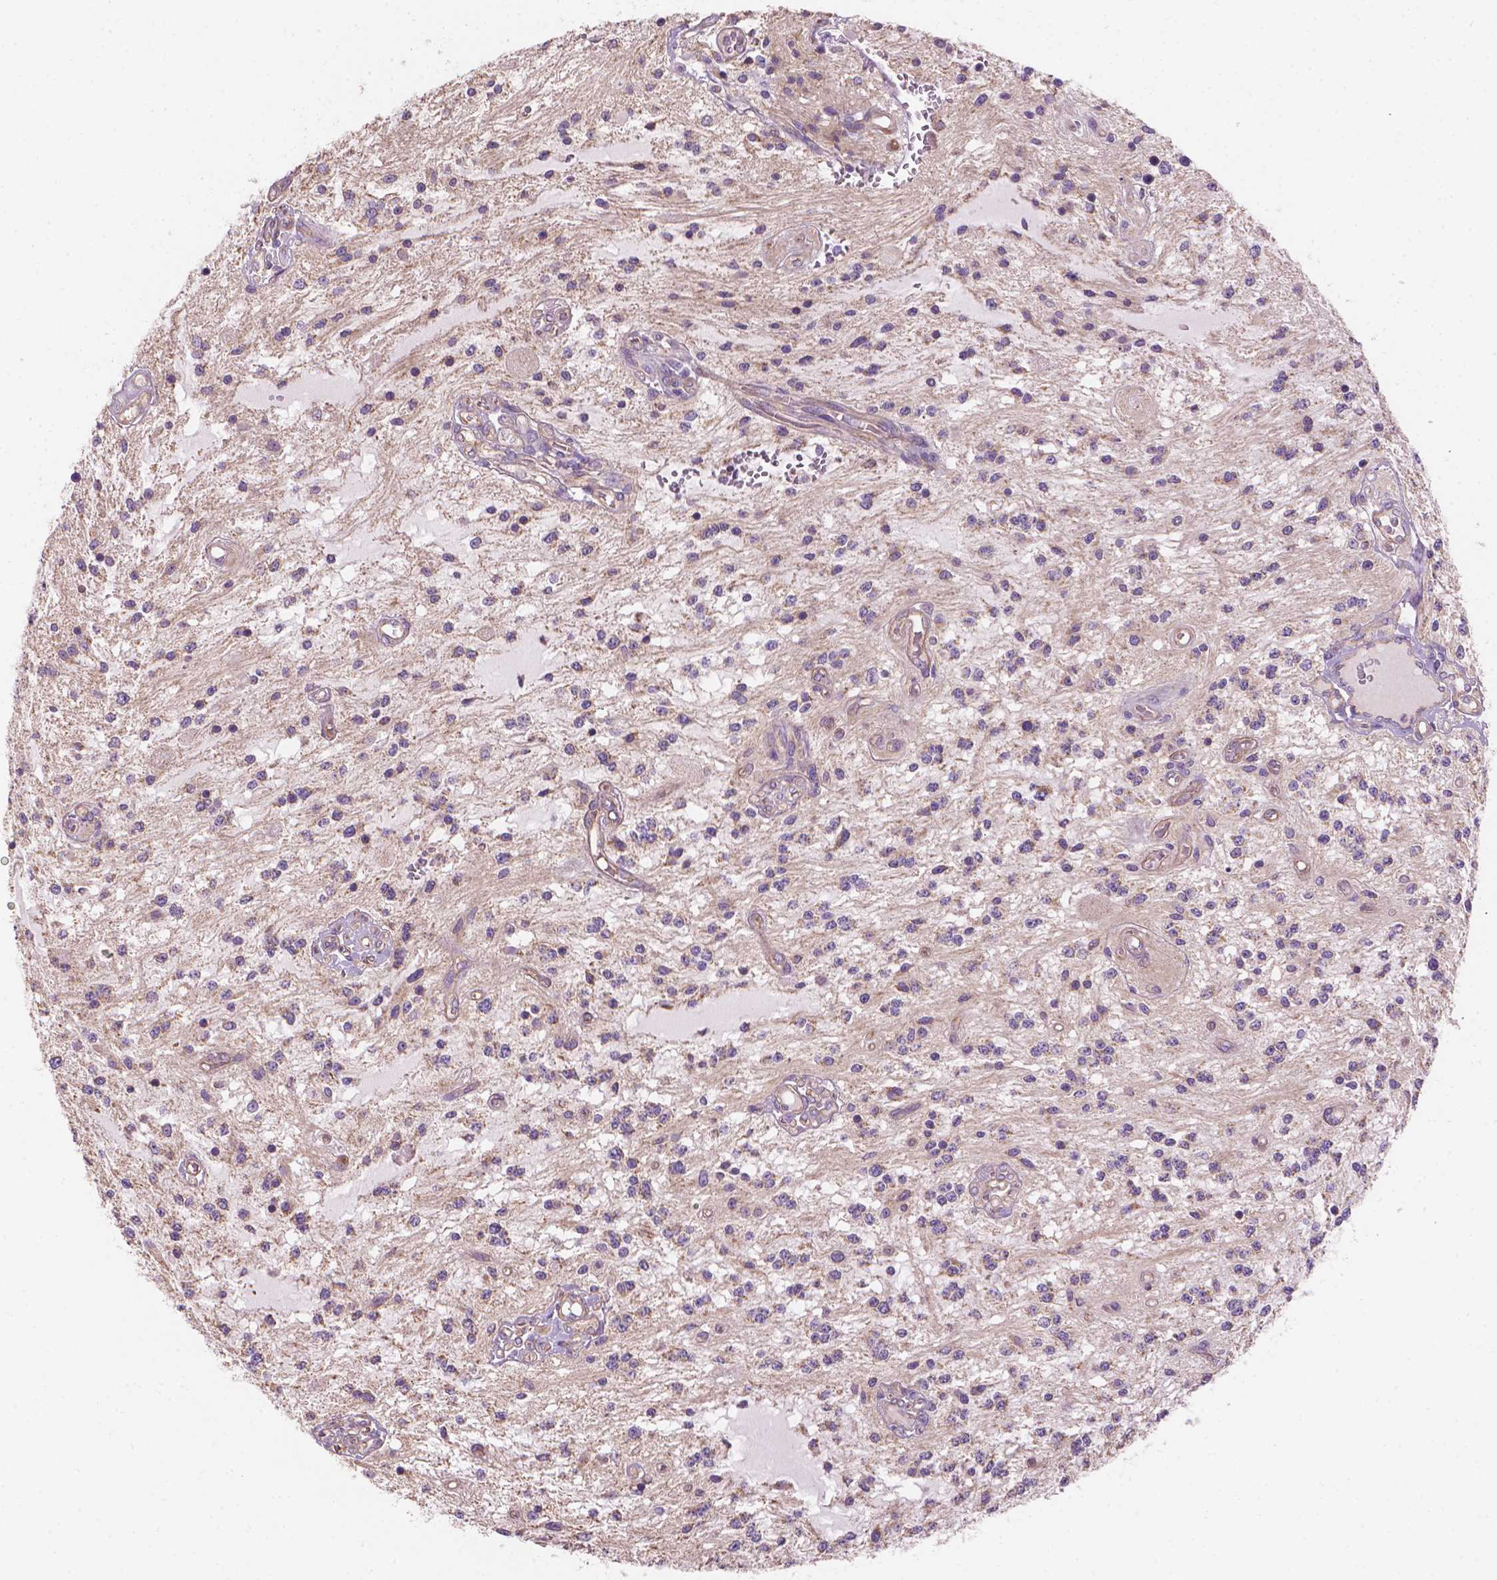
{"staining": {"intensity": "negative", "quantity": "none", "location": "none"}, "tissue": "glioma", "cell_type": "Tumor cells", "image_type": "cancer", "snomed": [{"axis": "morphology", "description": "Glioma, malignant, Low grade"}, {"axis": "topography", "description": "Cerebellum"}], "caption": "Immunohistochemical staining of human glioma displays no significant positivity in tumor cells.", "gene": "TTC29", "patient": {"sex": "female", "age": 14}}